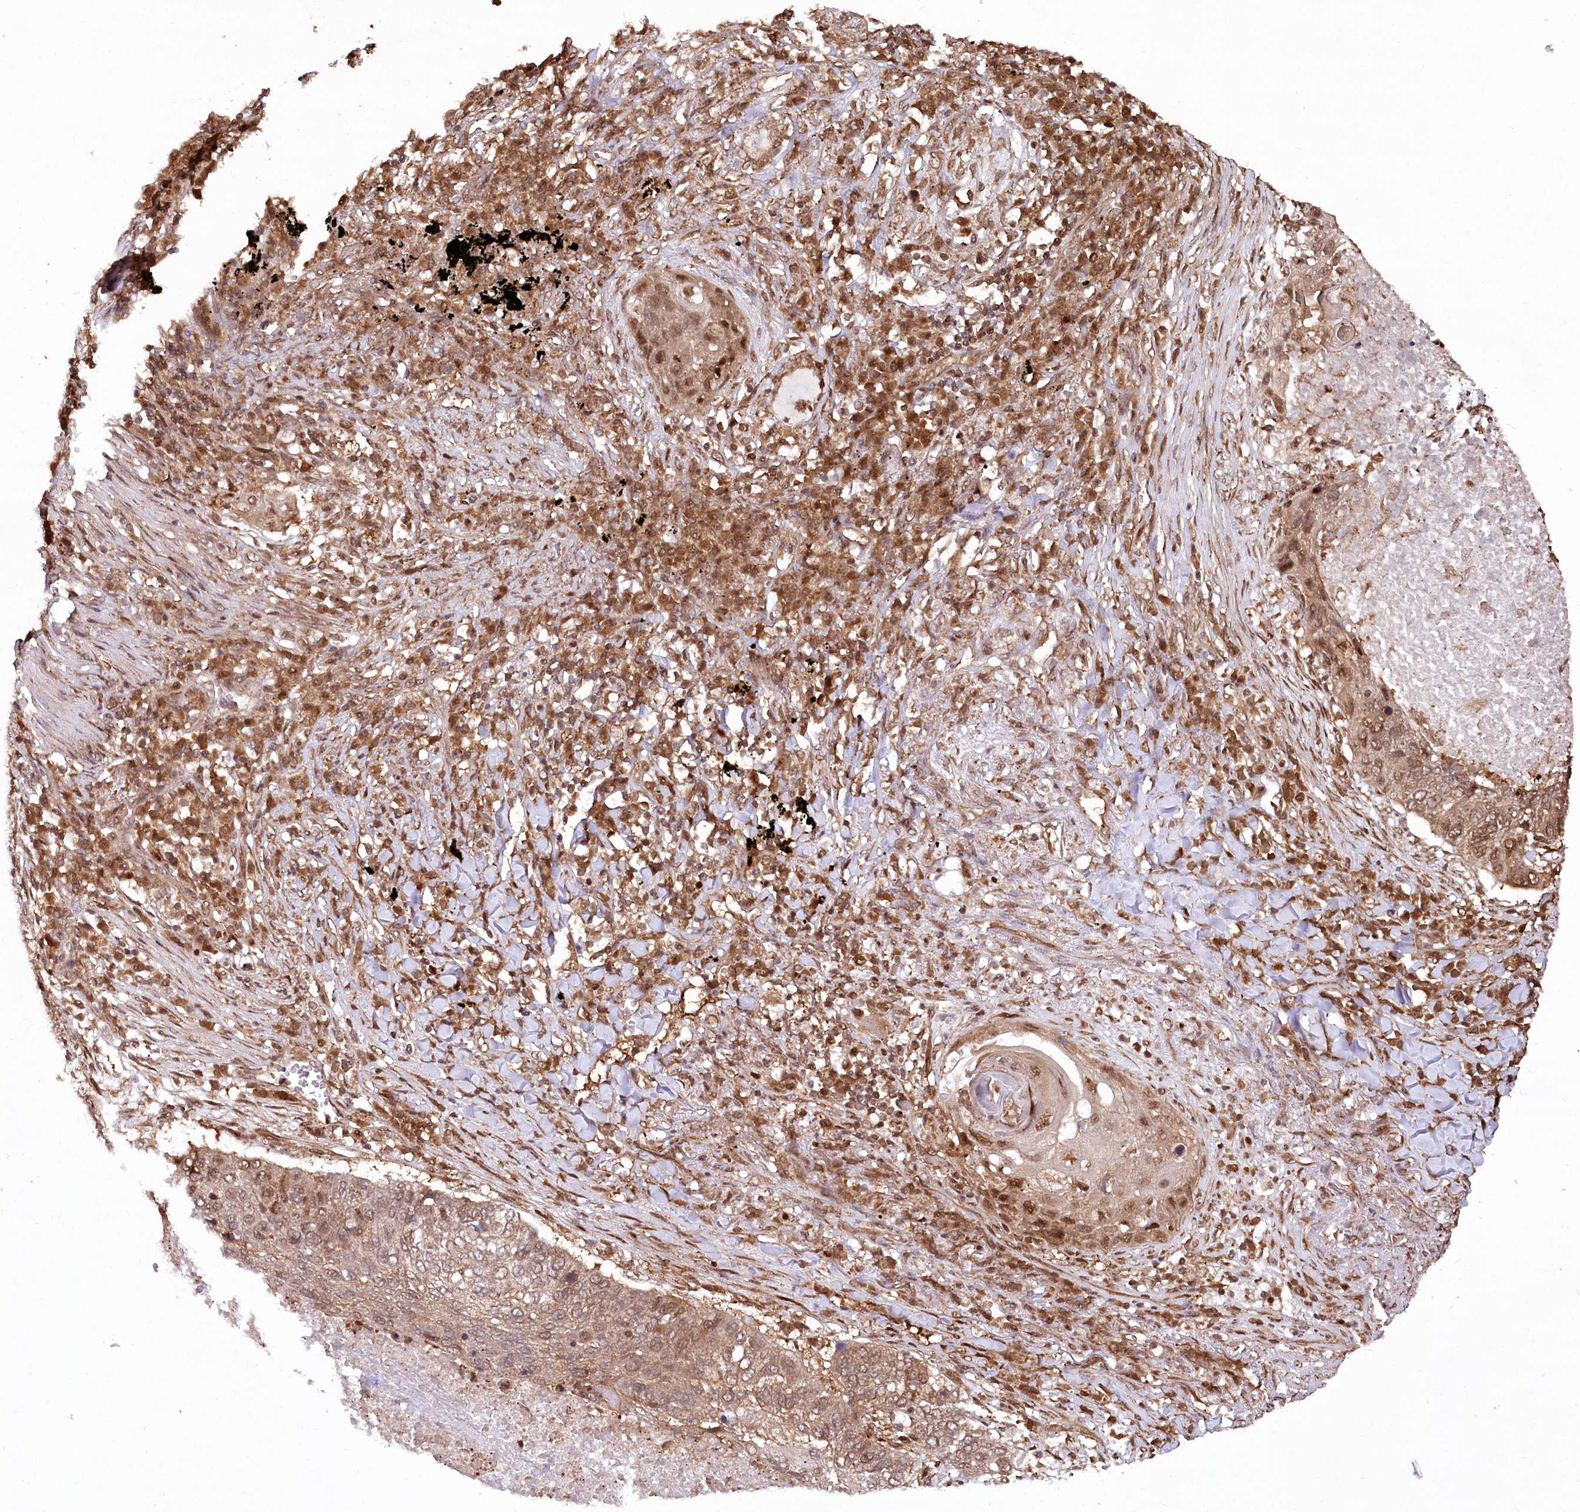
{"staining": {"intensity": "moderate", "quantity": ">75%", "location": "cytoplasmic/membranous,nuclear"}, "tissue": "lung cancer", "cell_type": "Tumor cells", "image_type": "cancer", "snomed": [{"axis": "morphology", "description": "Squamous cell carcinoma, NOS"}, {"axis": "topography", "description": "Lung"}], "caption": "Immunohistochemistry (IHC) photomicrograph of human squamous cell carcinoma (lung) stained for a protein (brown), which reveals medium levels of moderate cytoplasmic/membranous and nuclear staining in approximately >75% of tumor cells.", "gene": "PSMA1", "patient": {"sex": "female", "age": 63}}